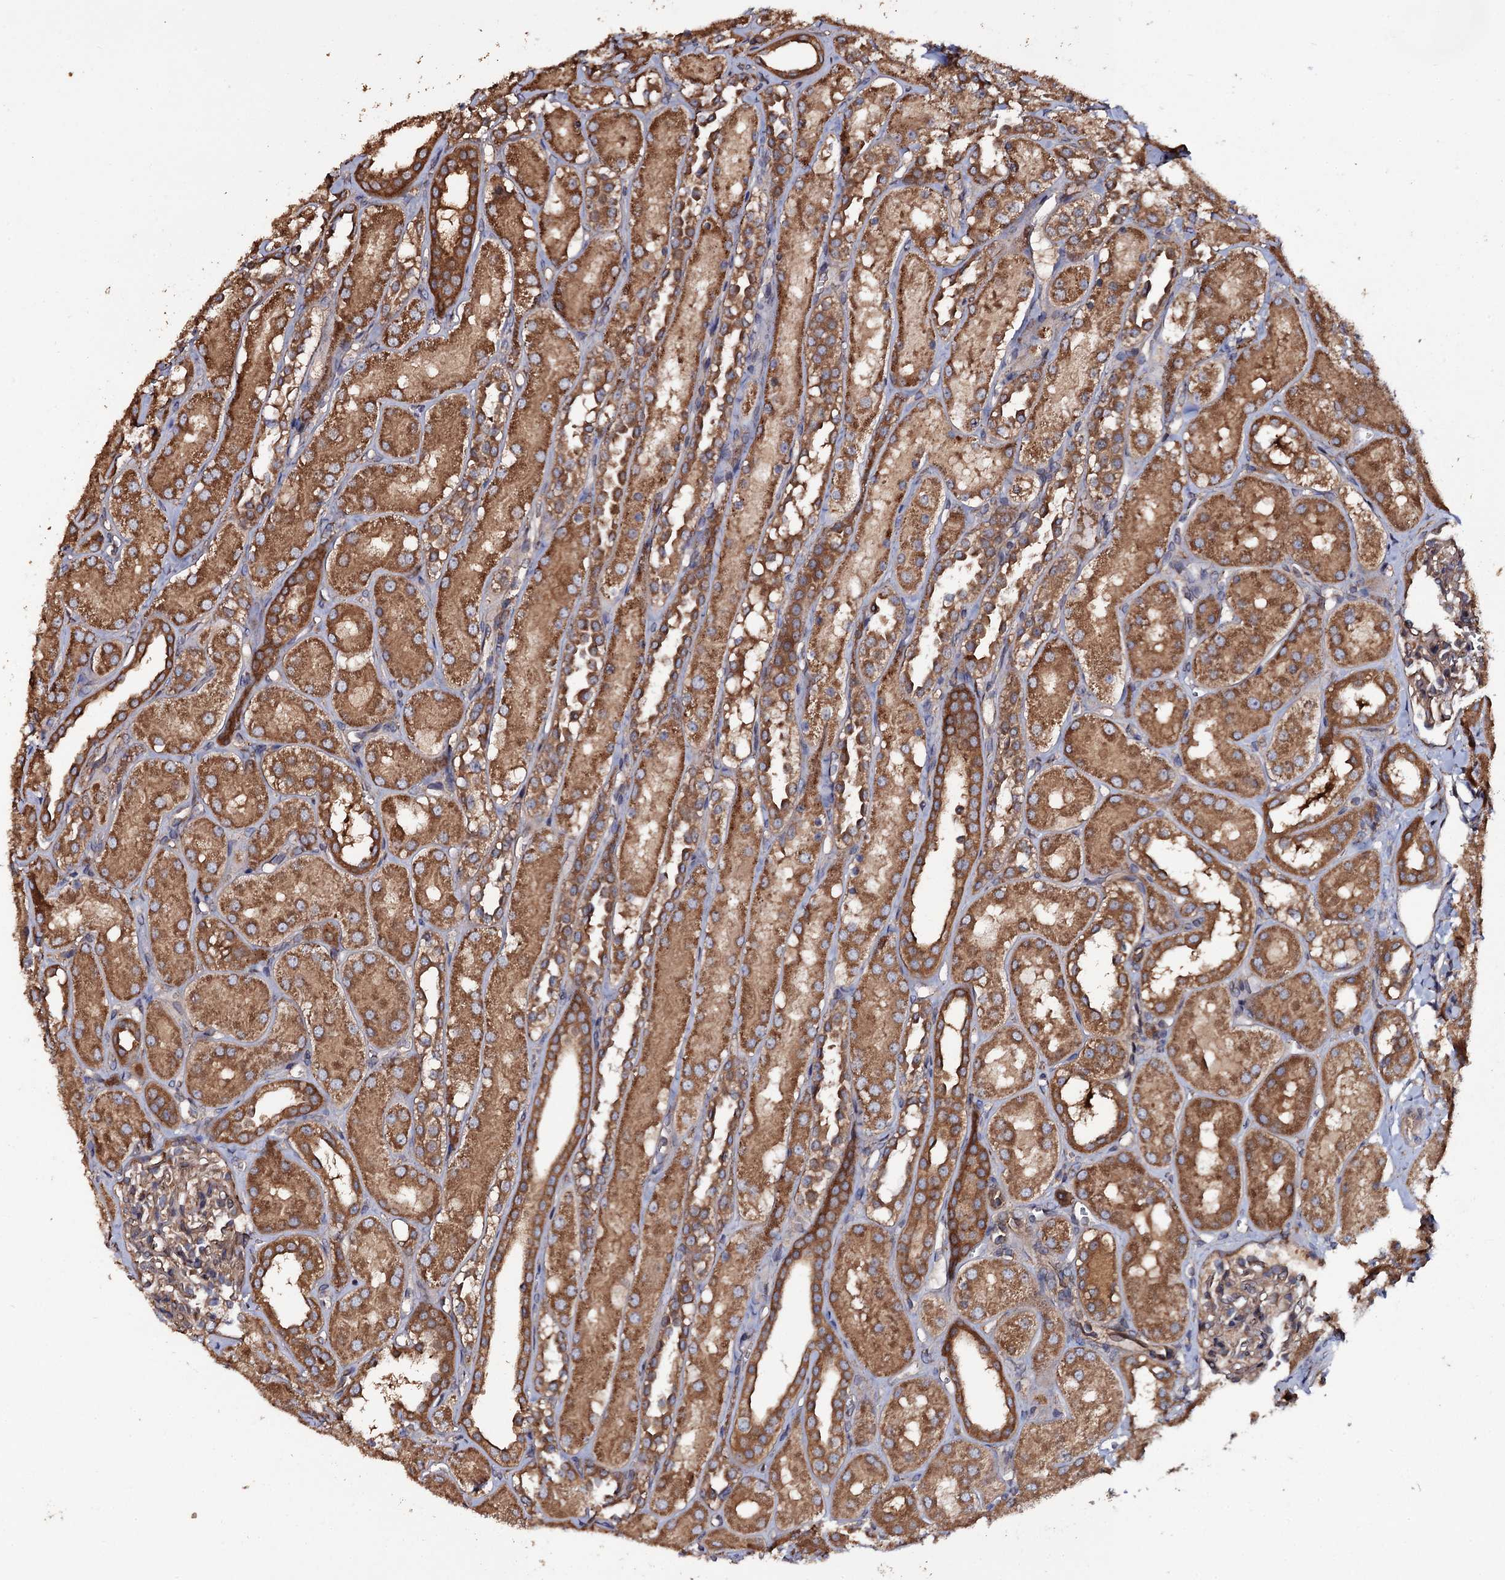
{"staining": {"intensity": "moderate", "quantity": ">75%", "location": "cytoplasmic/membranous"}, "tissue": "kidney", "cell_type": "Cells in glomeruli", "image_type": "normal", "snomed": [{"axis": "morphology", "description": "Normal tissue, NOS"}, {"axis": "topography", "description": "Kidney"}, {"axis": "topography", "description": "Urinary bladder"}], "caption": "The image shows immunohistochemical staining of normal kidney. There is moderate cytoplasmic/membranous expression is present in approximately >75% of cells in glomeruli.", "gene": "TTC23", "patient": {"sex": "male", "age": 16}}